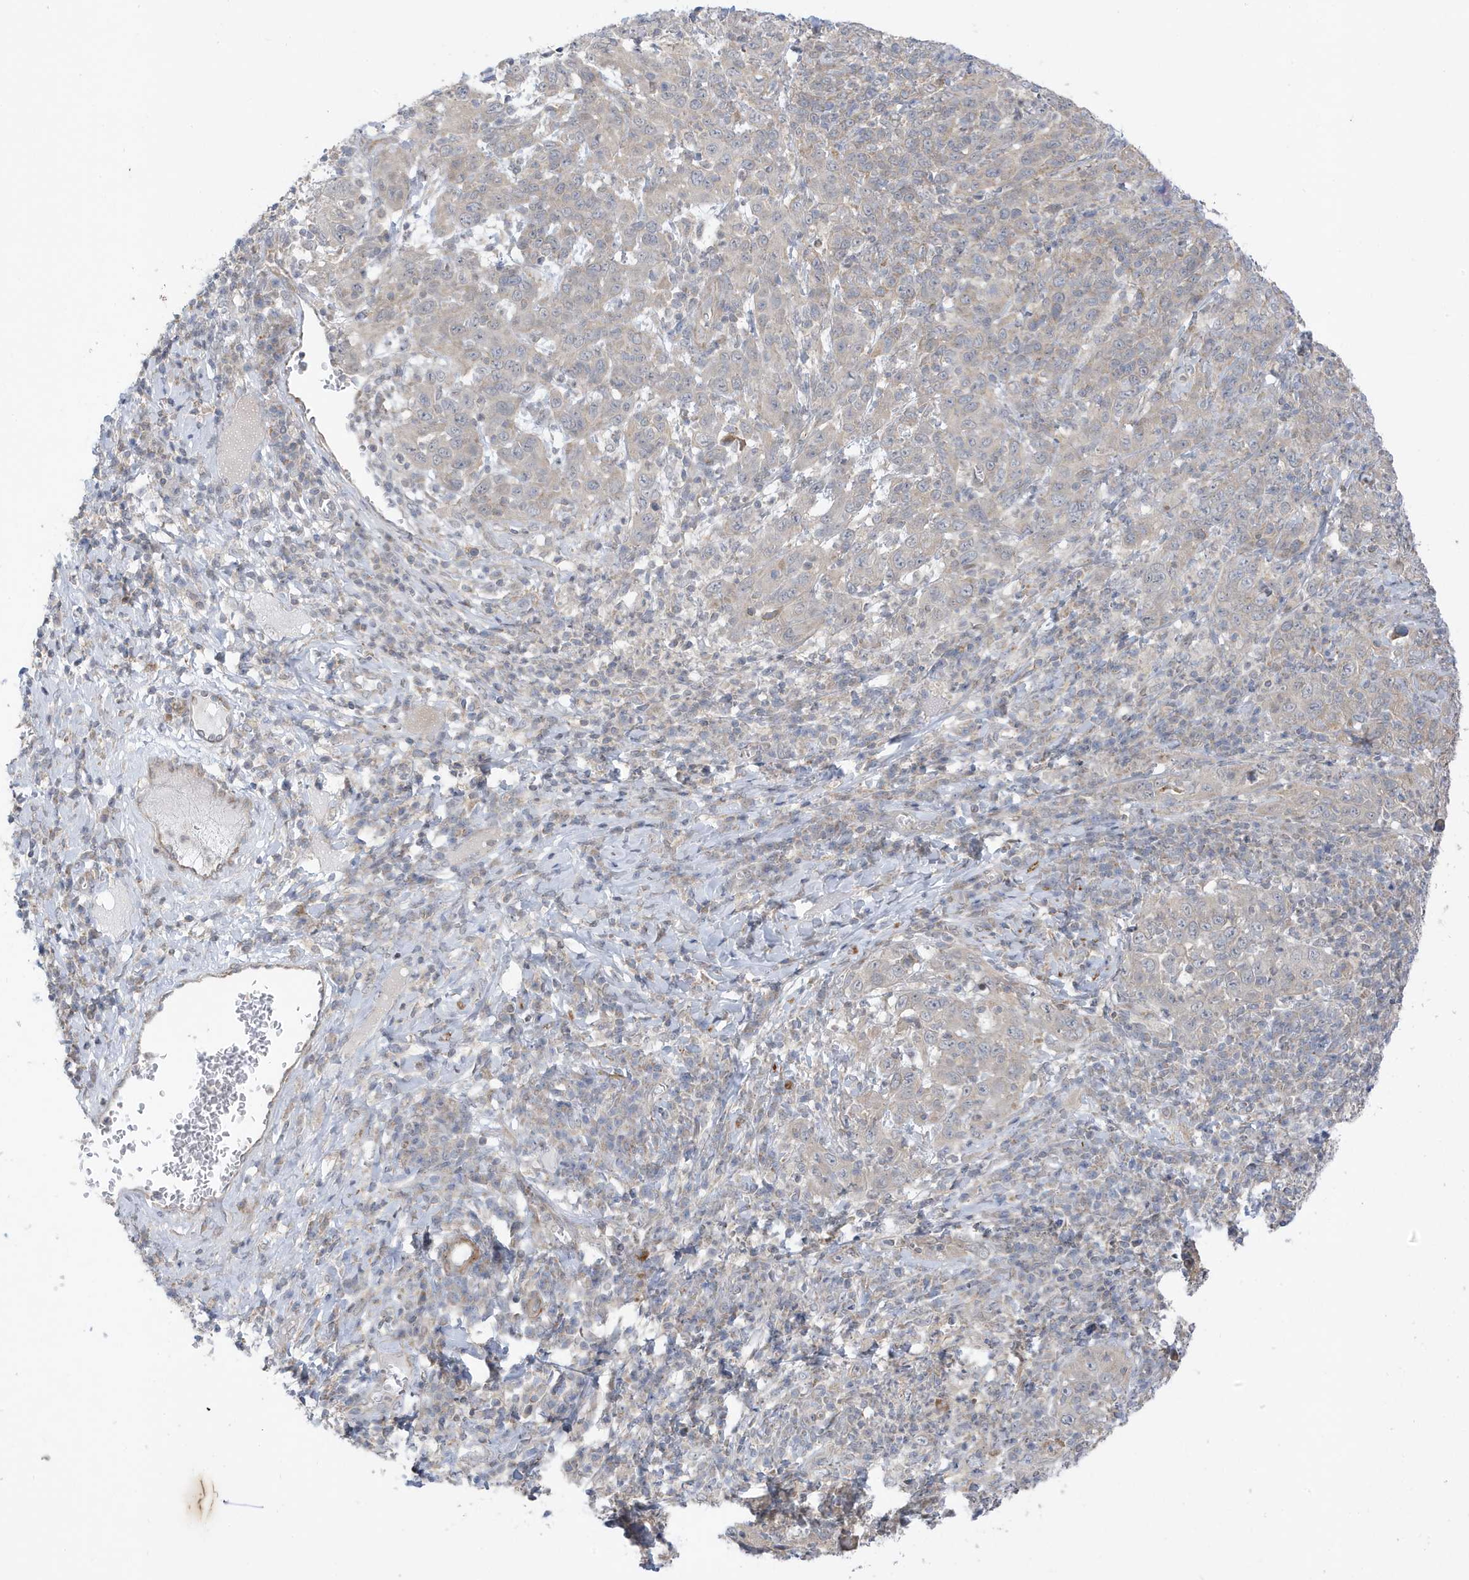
{"staining": {"intensity": "weak", "quantity": "<25%", "location": "cytoplasmic/membranous"}, "tissue": "cervical cancer", "cell_type": "Tumor cells", "image_type": "cancer", "snomed": [{"axis": "morphology", "description": "Squamous cell carcinoma, NOS"}, {"axis": "topography", "description": "Cervix"}], "caption": "High magnification brightfield microscopy of cervical cancer stained with DAB (brown) and counterstained with hematoxylin (blue): tumor cells show no significant staining. Brightfield microscopy of immunohistochemistry (IHC) stained with DAB (3,3'-diaminobenzidine) (brown) and hematoxylin (blue), captured at high magnification.", "gene": "ATP13A5", "patient": {"sex": "female", "age": 46}}